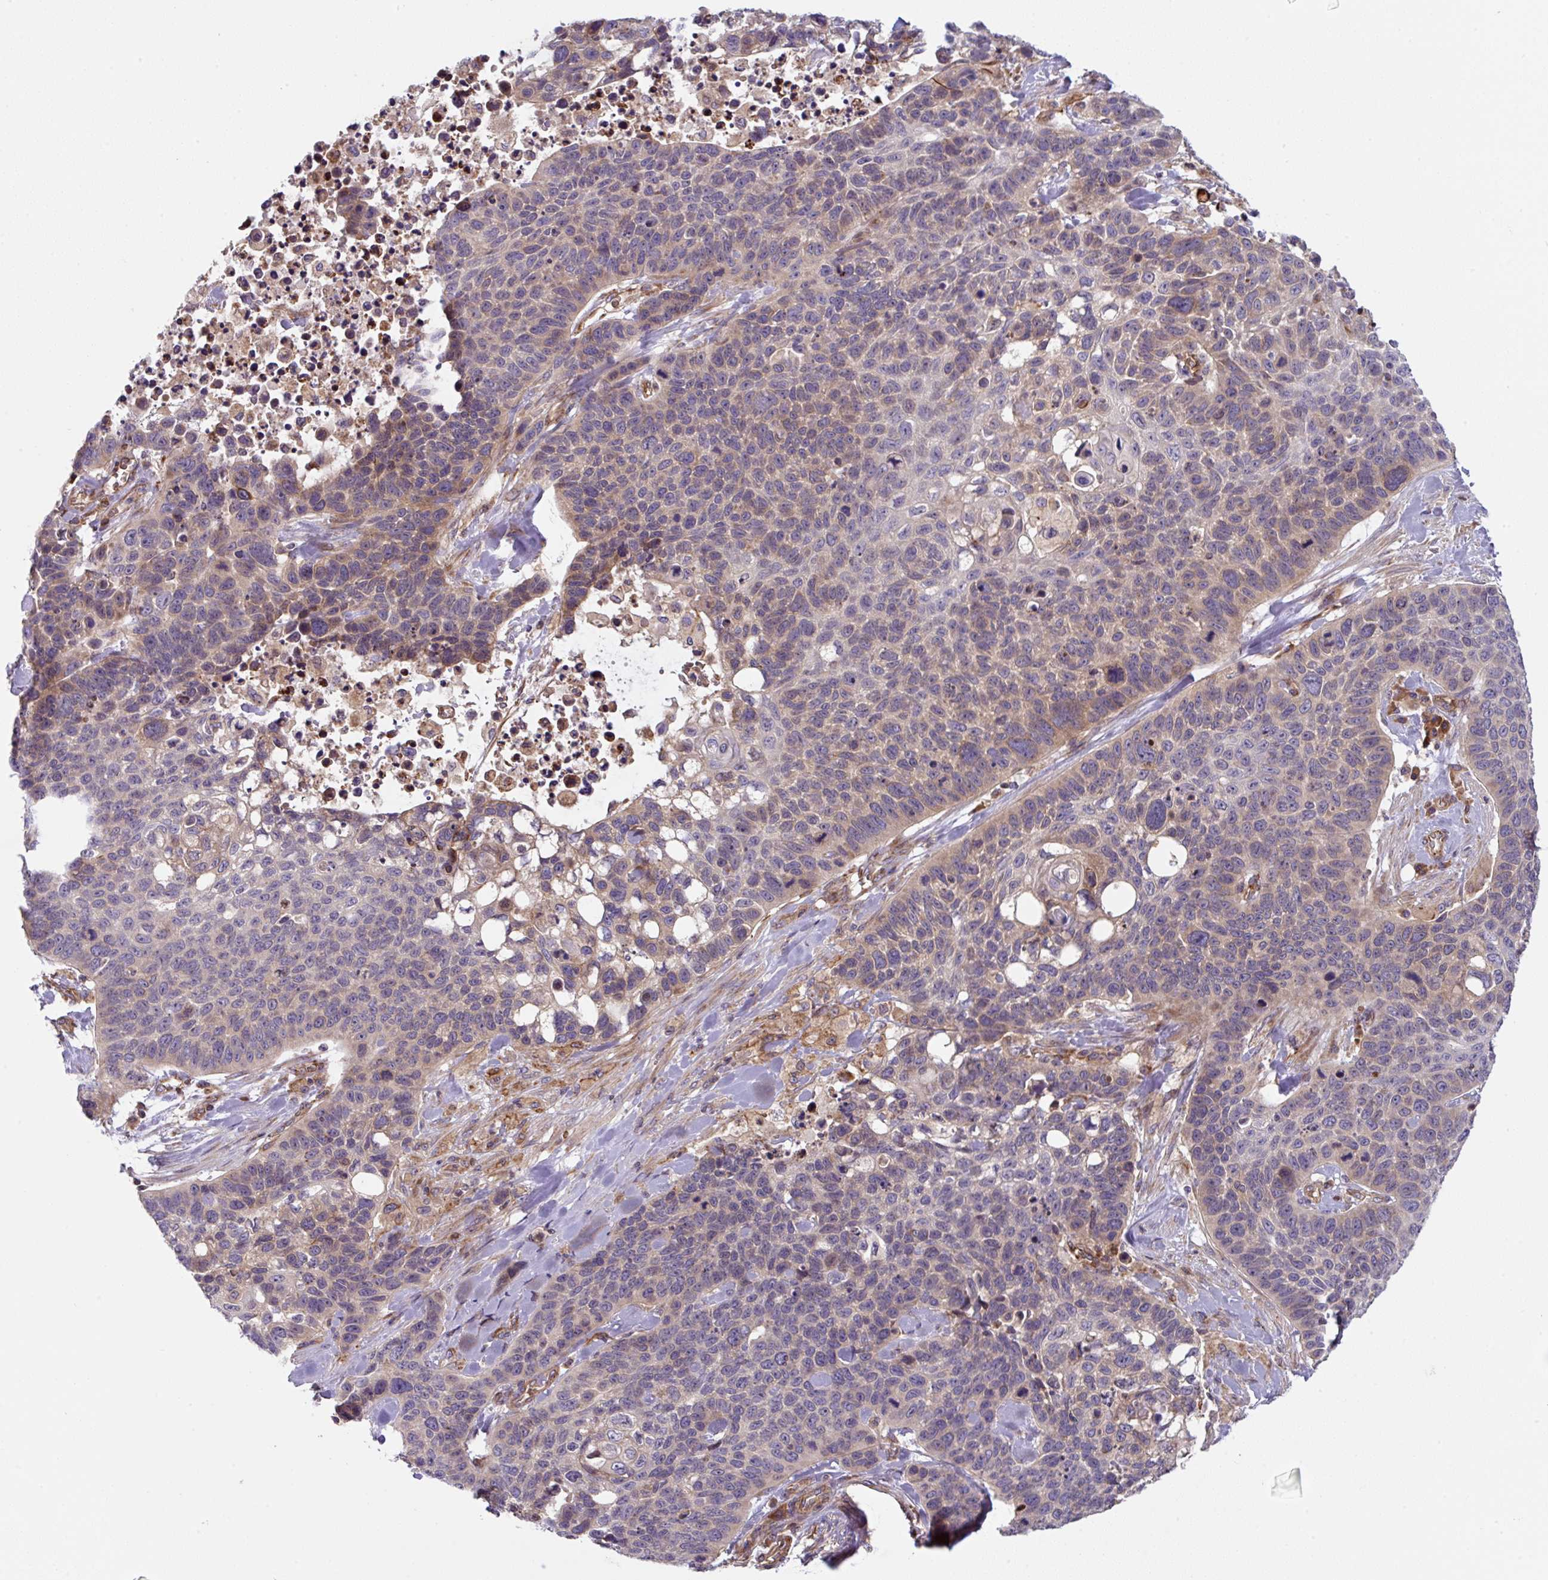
{"staining": {"intensity": "negative", "quantity": "none", "location": "none"}, "tissue": "lung cancer", "cell_type": "Tumor cells", "image_type": "cancer", "snomed": [{"axis": "morphology", "description": "Squamous cell carcinoma, NOS"}, {"axis": "topography", "description": "Lung"}], "caption": "IHC of lung squamous cell carcinoma displays no expression in tumor cells.", "gene": "APOBEC3D", "patient": {"sex": "male", "age": 62}}